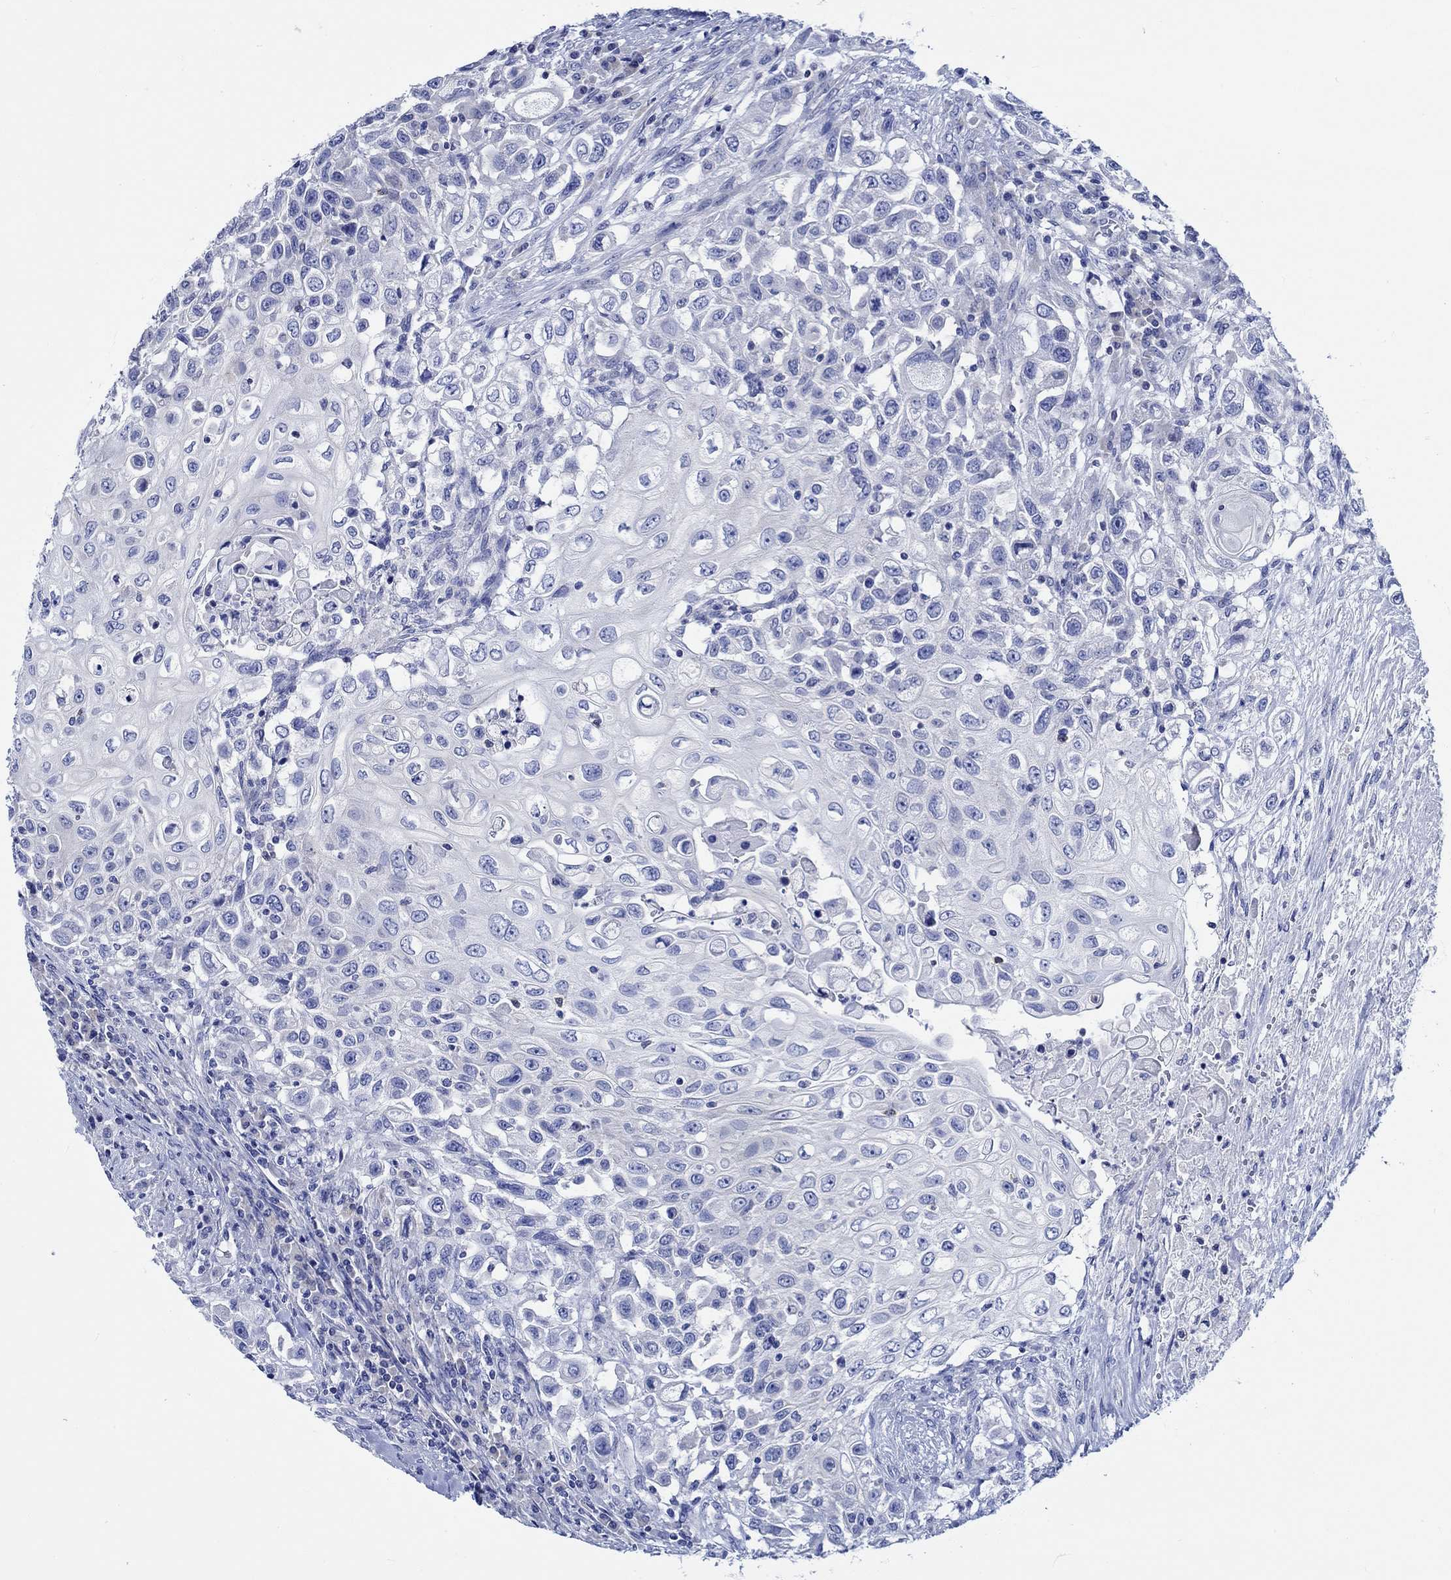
{"staining": {"intensity": "negative", "quantity": "none", "location": "none"}, "tissue": "urothelial cancer", "cell_type": "Tumor cells", "image_type": "cancer", "snomed": [{"axis": "morphology", "description": "Urothelial carcinoma, High grade"}, {"axis": "topography", "description": "Urinary bladder"}], "caption": "Human urothelial cancer stained for a protein using immunohistochemistry (IHC) demonstrates no positivity in tumor cells.", "gene": "PTPRN2", "patient": {"sex": "female", "age": 56}}